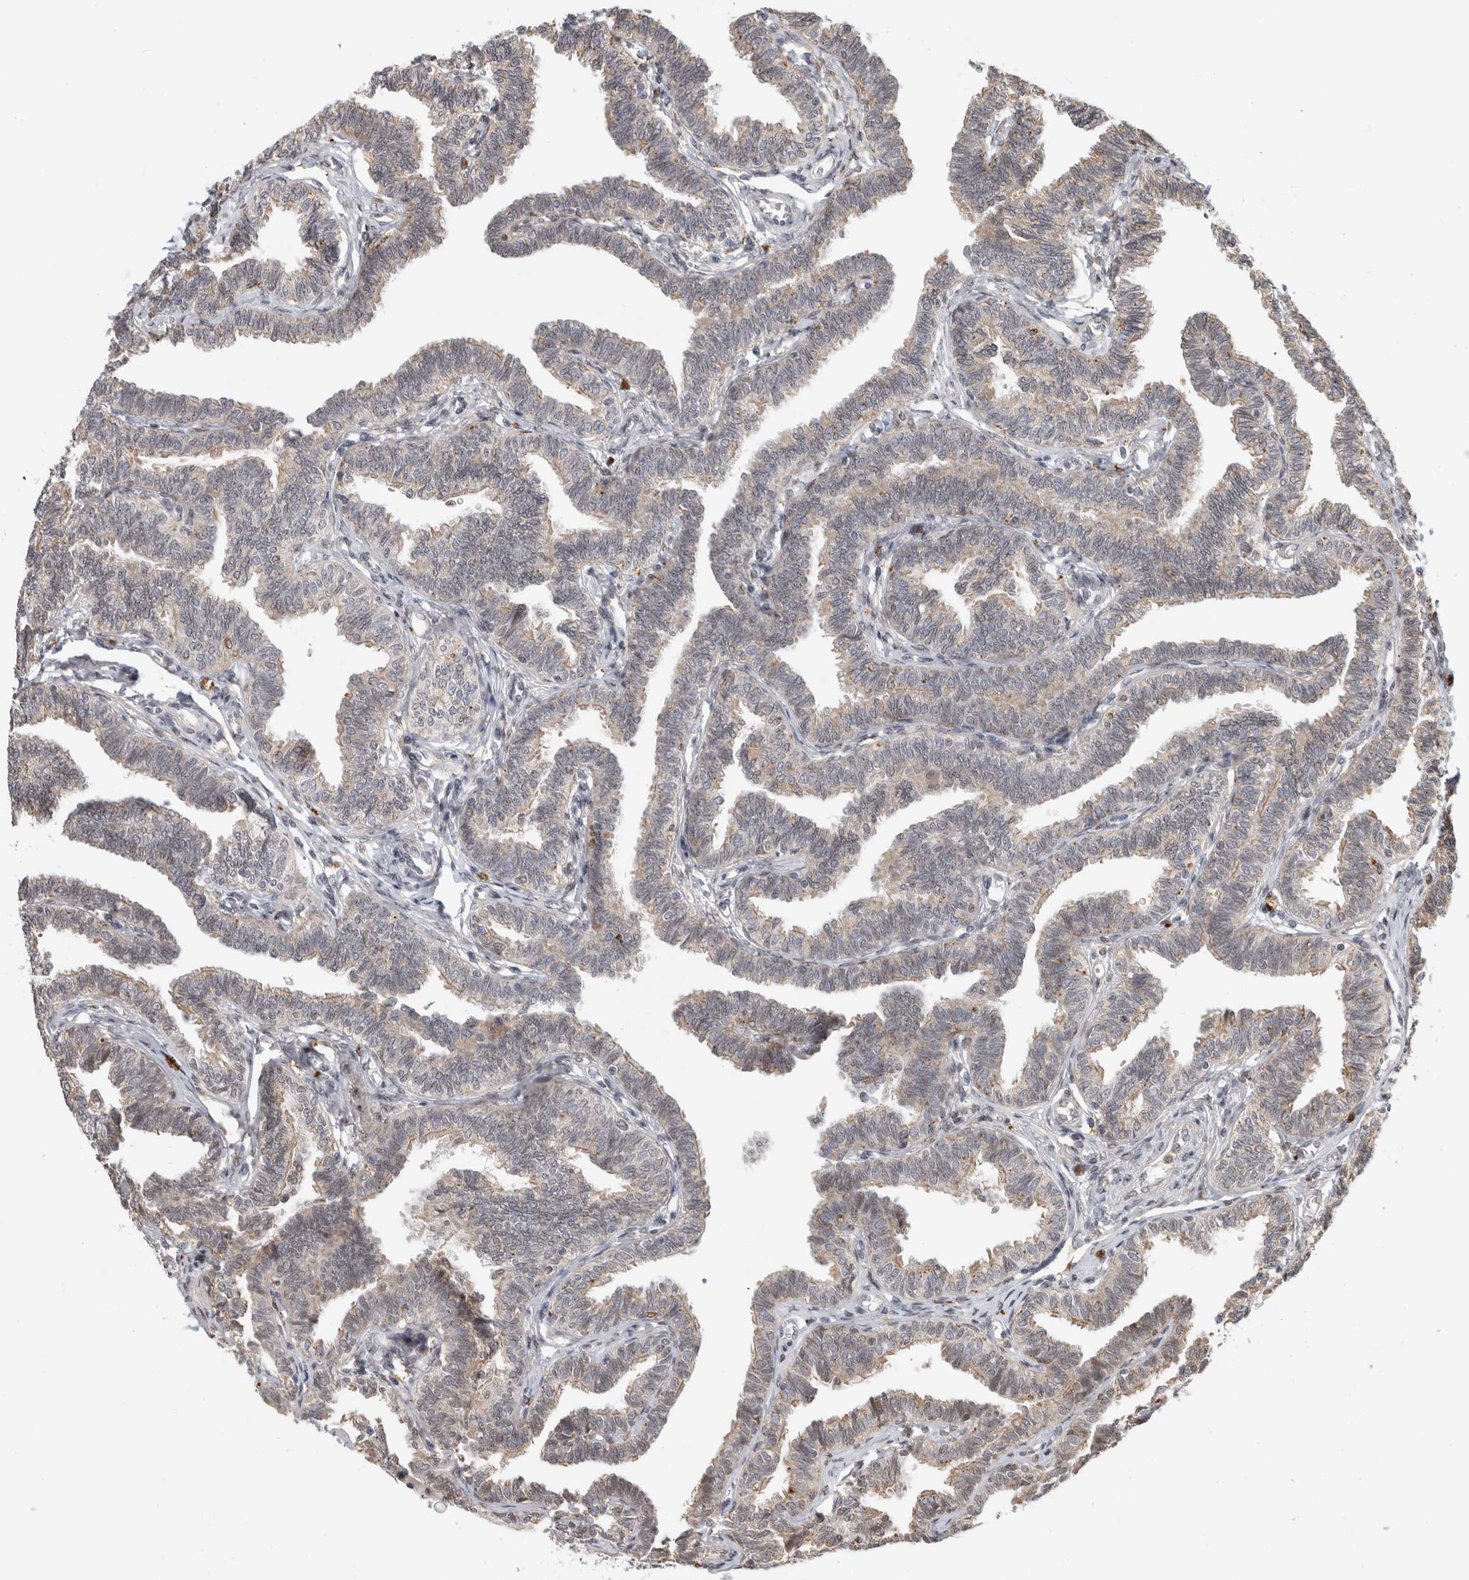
{"staining": {"intensity": "weak", "quantity": "25%-75%", "location": "cytoplasmic/membranous,nuclear"}, "tissue": "fallopian tube", "cell_type": "Glandular cells", "image_type": "normal", "snomed": [{"axis": "morphology", "description": "Normal tissue, NOS"}, {"axis": "topography", "description": "Fallopian tube"}, {"axis": "topography", "description": "Ovary"}], "caption": "Immunohistochemical staining of benign fallopian tube shows weak cytoplasmic/membranous,nuclear protein positivity in approximately 25%-75% of glandular cells. The staining is performed using DAB (3,3'-diaminobenzidine) brown chromogen to label protein expression. The nuclei are counter-stained blue using hematoxylin.", "gene": "NAB2", "patient": {"sex": "female", "age": 23}}